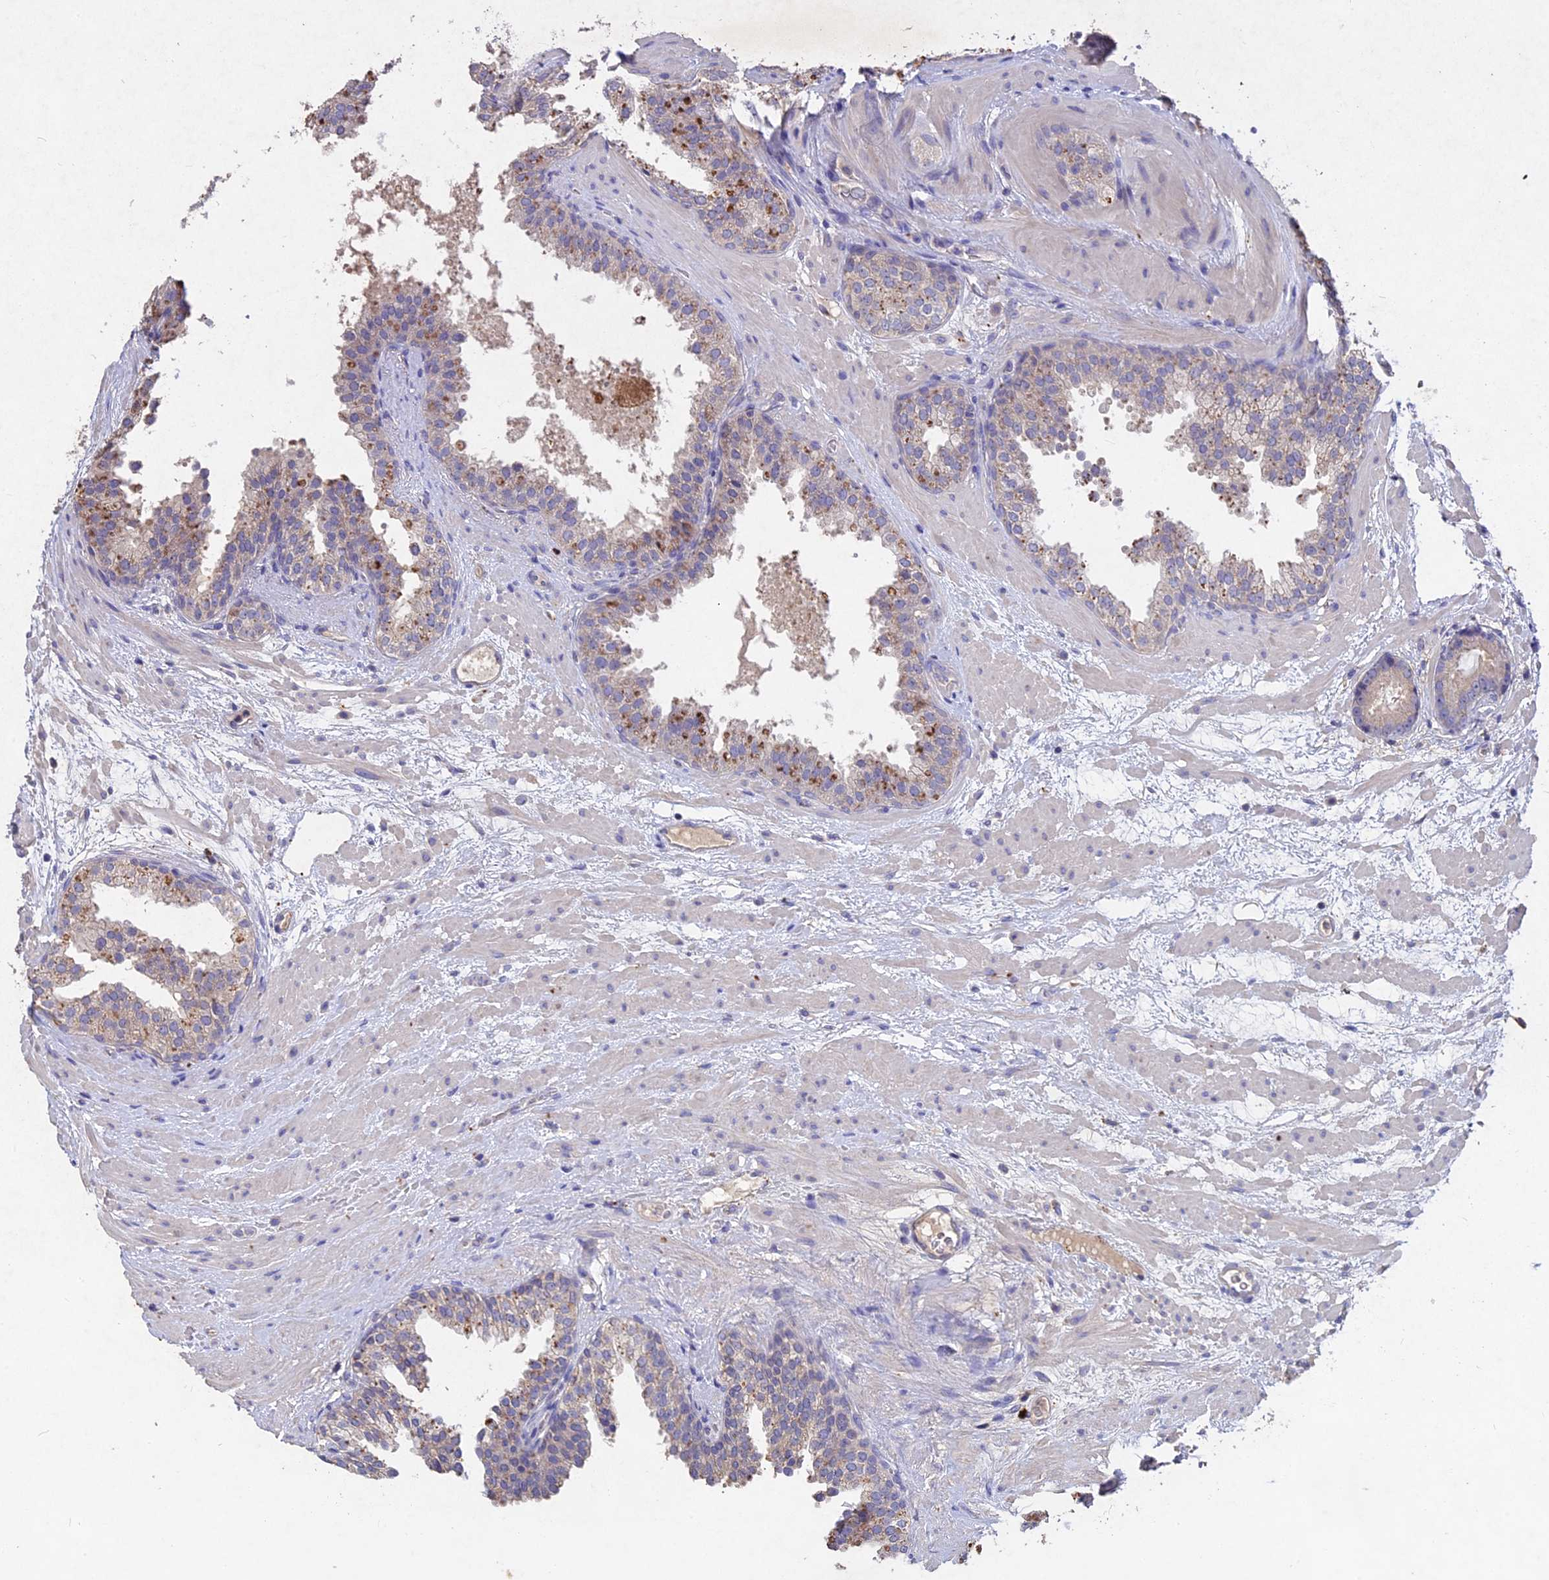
{"staining": {"intensity": "weak", "quantity": "<25%", "location": "cytoplasmic/membranous"}, "tissue": "prostate cancer", "cell_type": "Tumor cells", "image_type": "cancer", "snomed": [{"axis": "morphology", "description": "Adenocarcinoma, High grade"}, {"axis": "topography", "description": "Prostate"}], "caption": "DAB immunohistochemical staining of human prostate high-grade adenocarcinoma demonstrates no significant positivity in tumor cells. (DAB (3,3'-diaminobenzidine) IHC with hematoxylin counter stain).", "gene": "SLC26A4", "patient": {"sex": "male", "age": 59}}